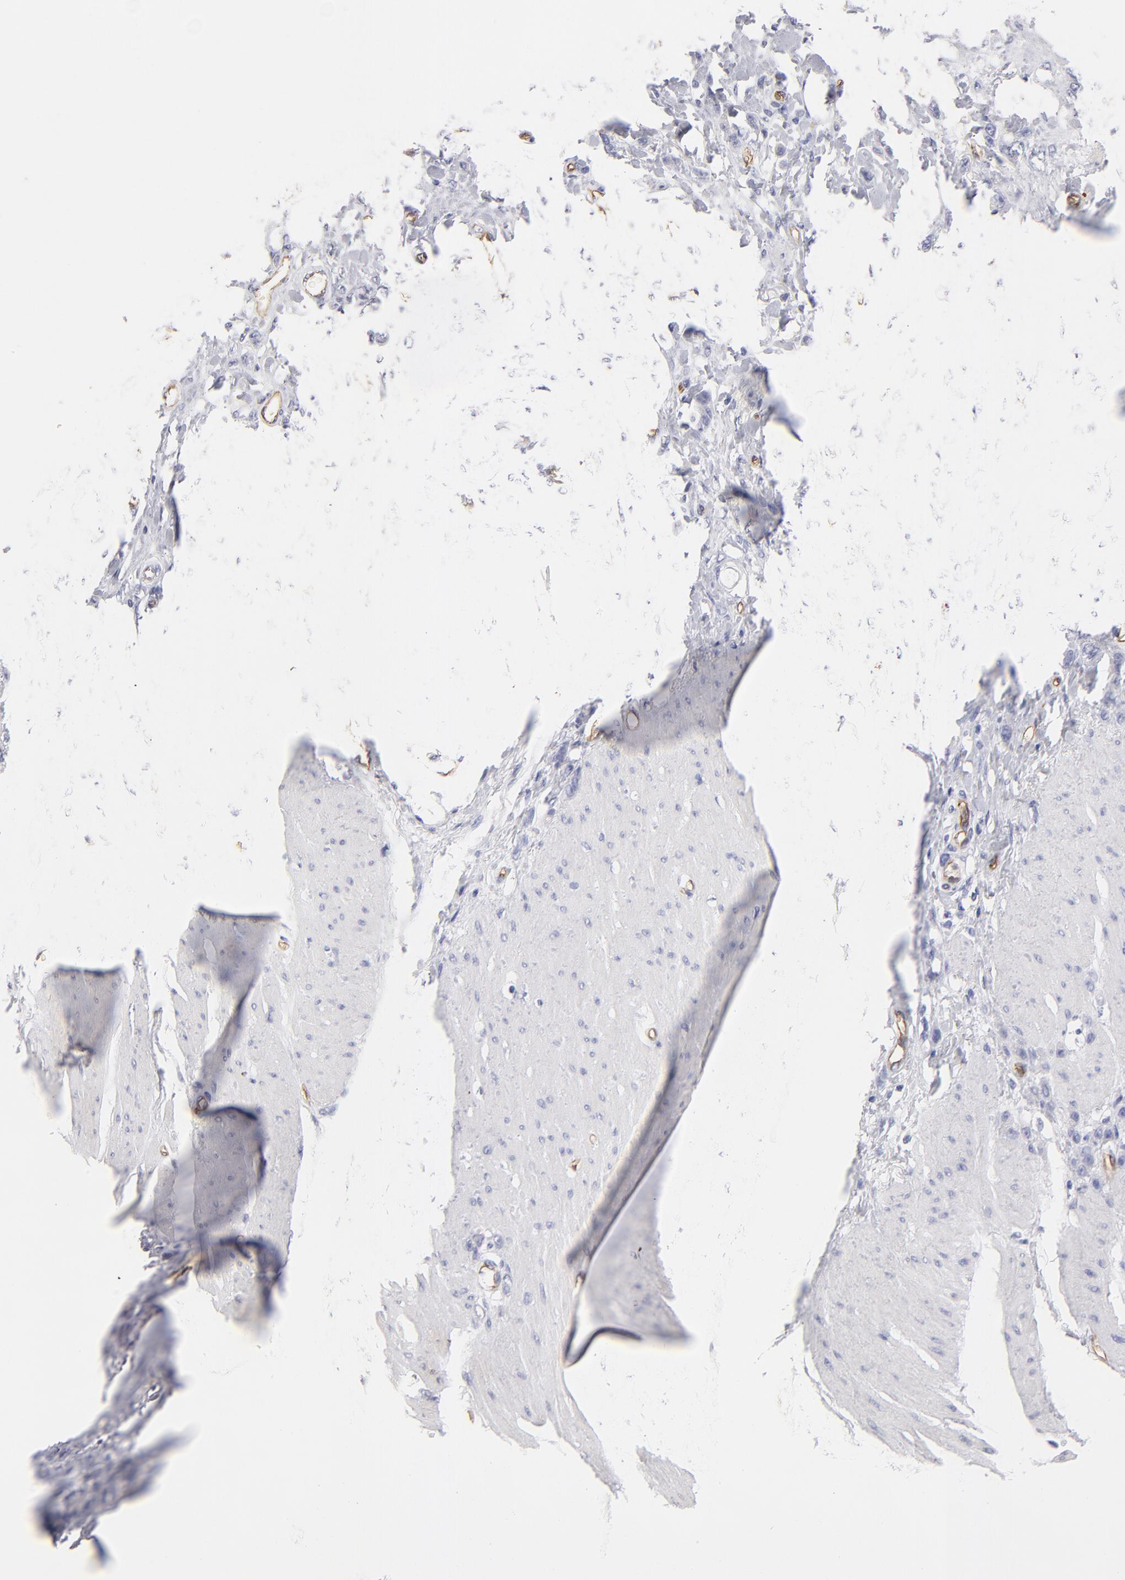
{"staining": {"intensity": "negative", "quantity": "none", "location": "none"}, "tissue": "stomach cancer", "cell_type": "Tumor cells", "image_type": "cancer", "snomed": [{"axis": "morphology", "description": "Normal tissue, NOS"}, {"axis": "morphology", "description": "Adenocarcinoma, NOS"}, {"axis": "topography", "description": "Stomach"}], "caption": "The histopathology image exhibits no significant staining in tumor cells of adenocarcinoma (stomach).", "gene": "PLVAP", "patient": {"sex": "male", "age": 82}}